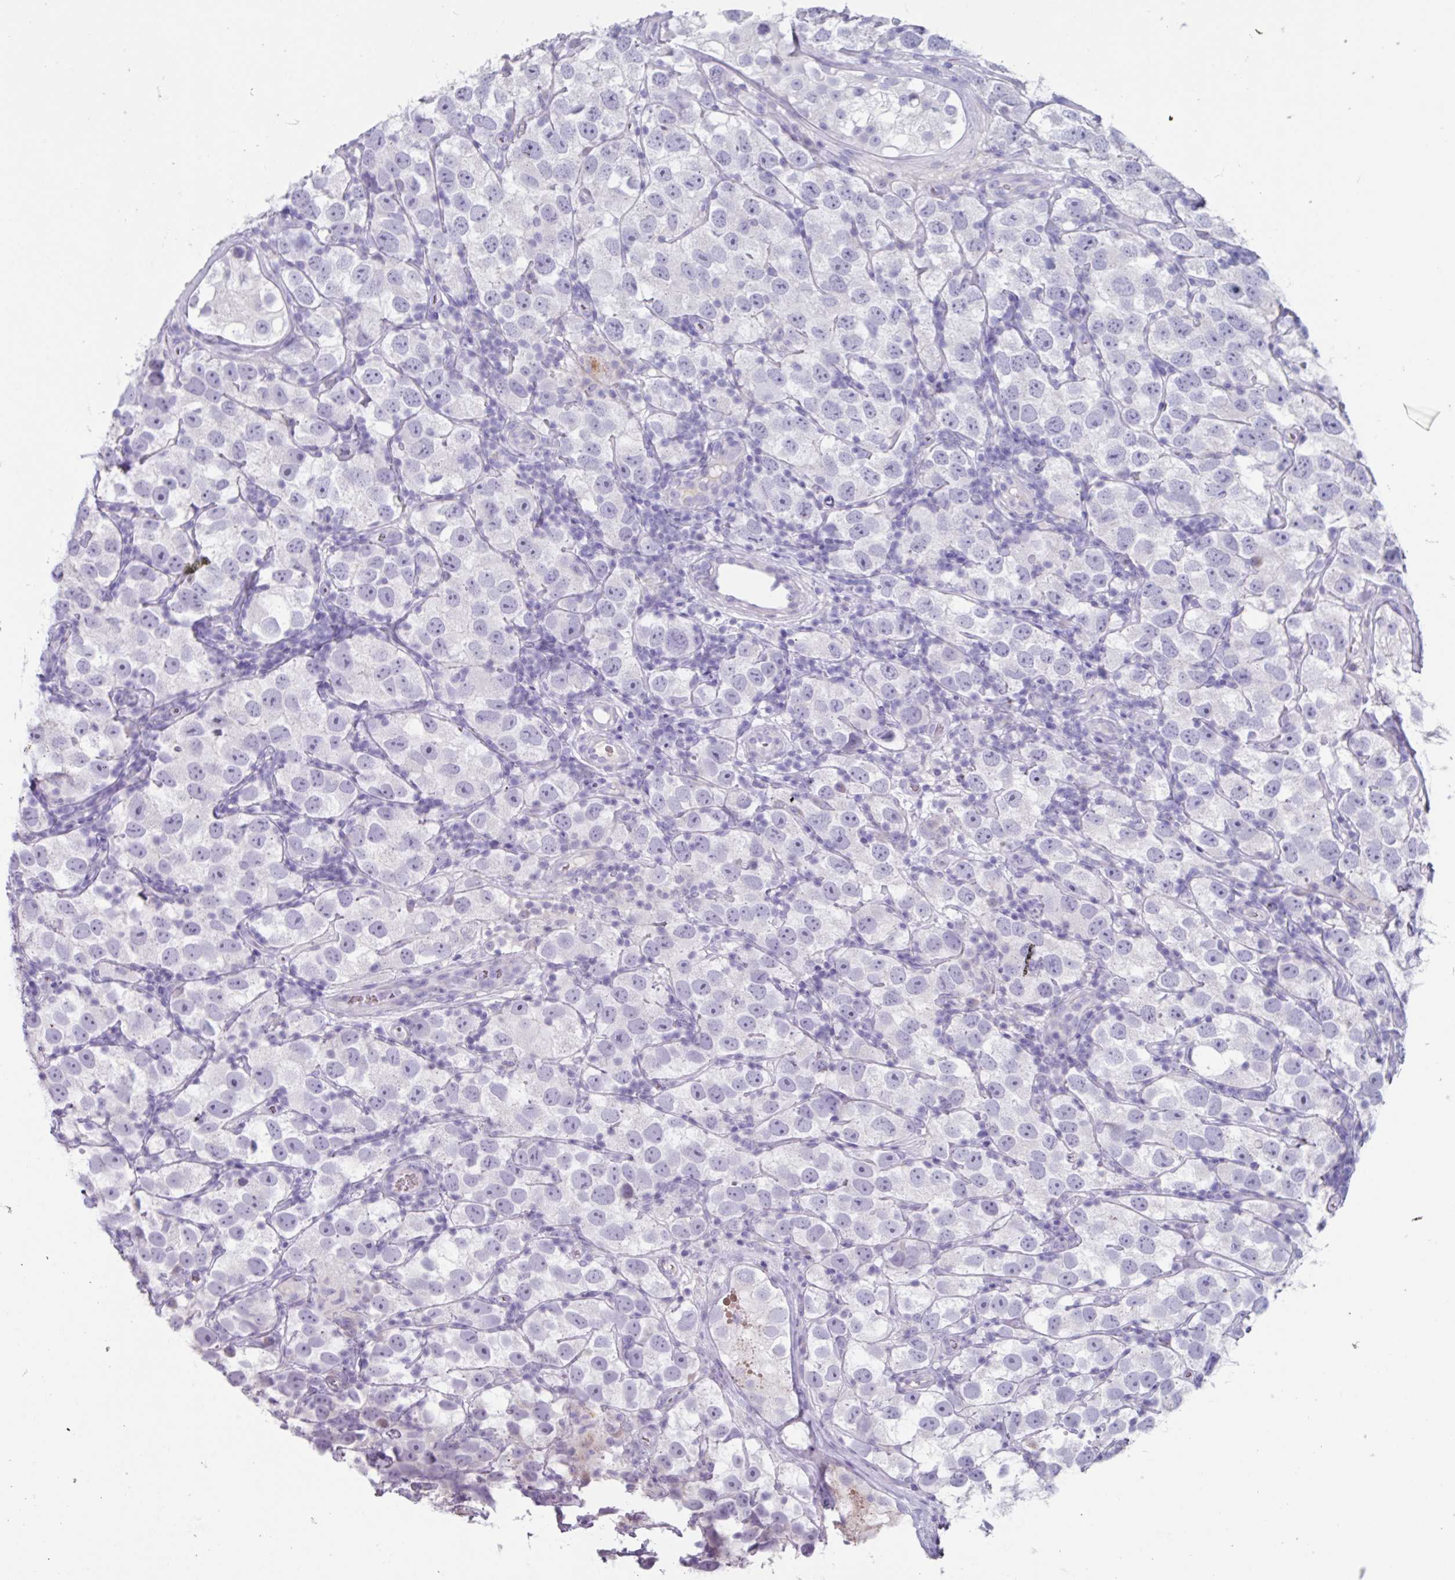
{"staining": {"intensity": "negative", "quantity": "none", "location": "none"}, "tissue": "testis cancer", "cell_type": "Tumor cells", "image_type": "cancer", "snomed": [{"axis": "morphology", "description": "Seminoma, NOS"}, {"axis": "topography", "description": "Testis"}], "caption": "Tumor cells are negative for brown protein staining in testis seminoma.", "gene": "OR2T10", "patient": {"sex": "male", "age": 26}}